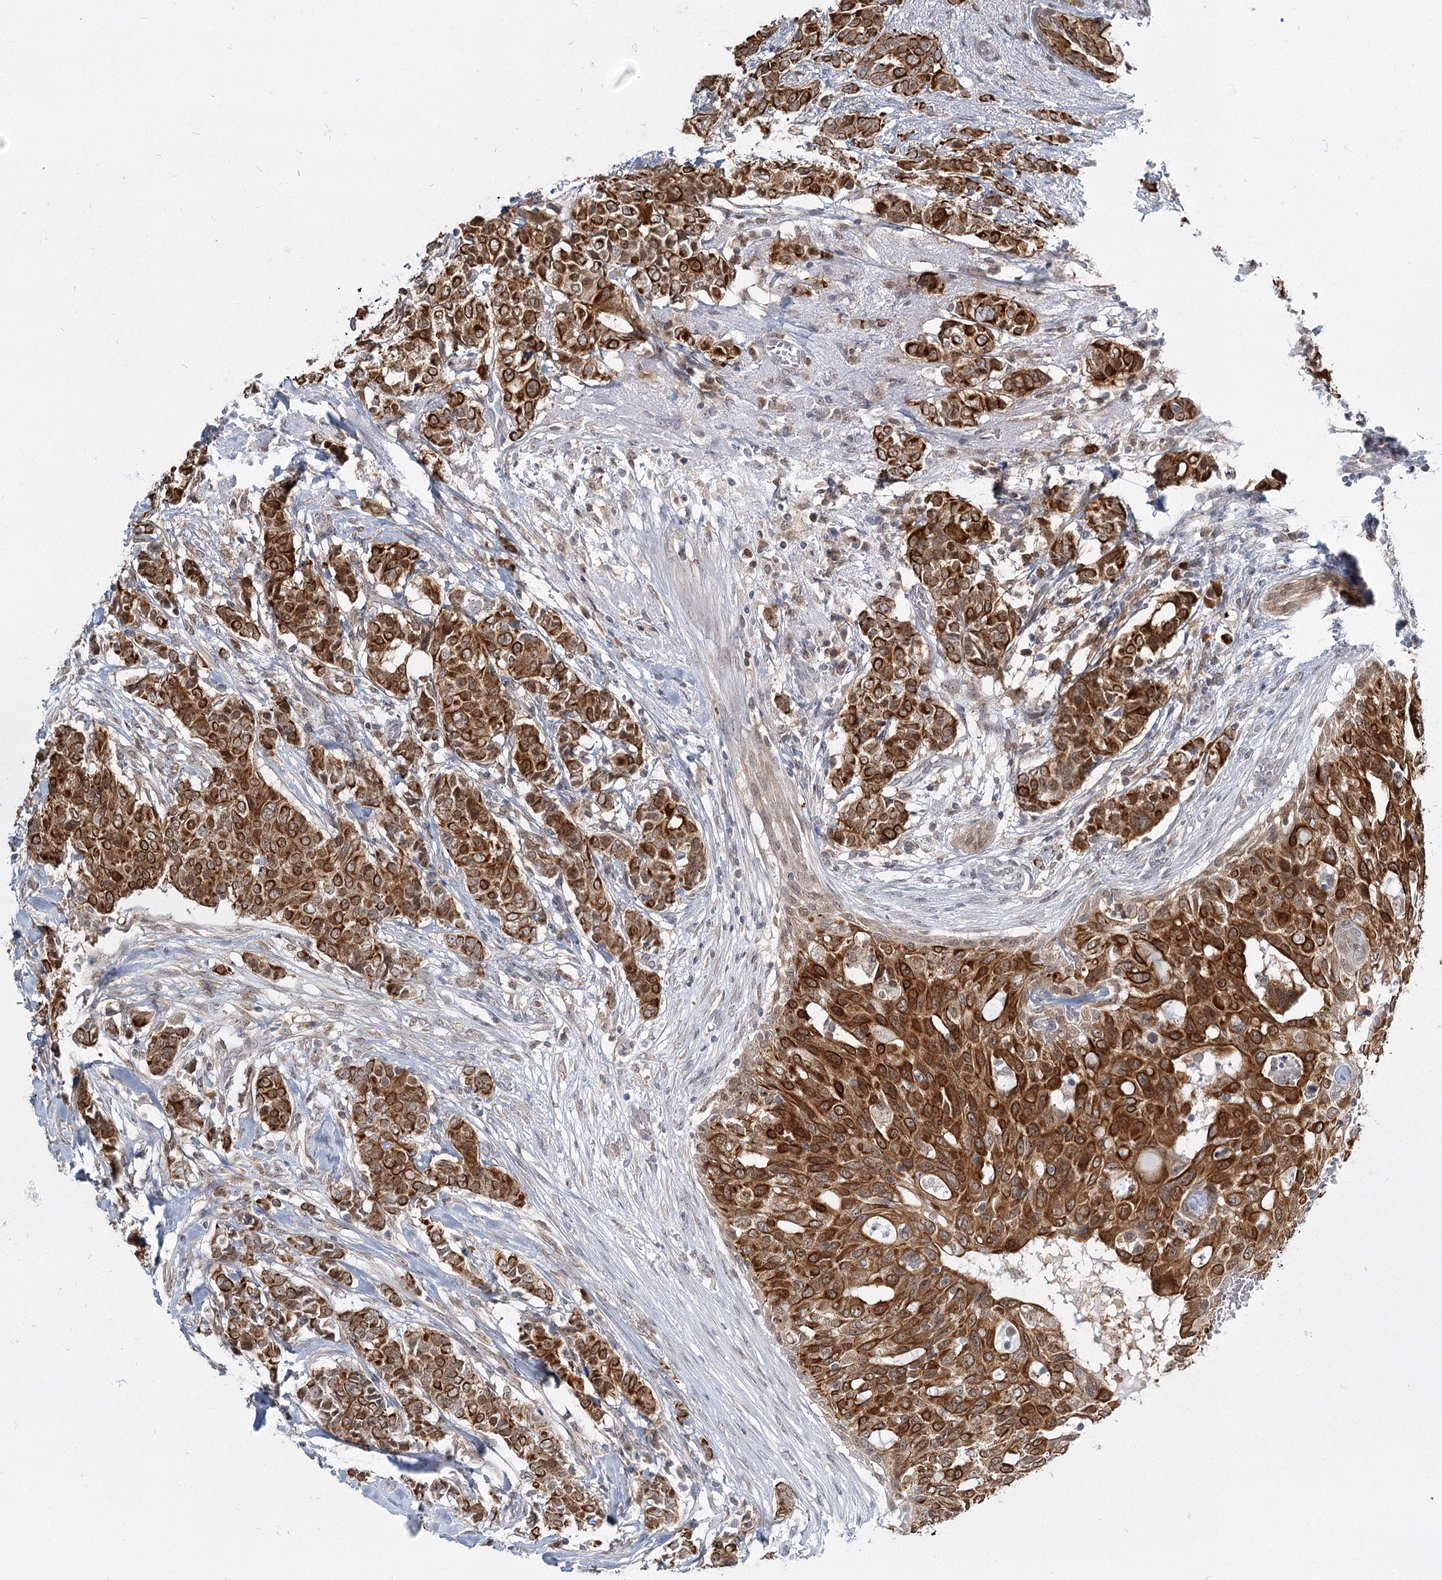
{"staining": {"intensity": "strong", "quantity": ">75%", "location": "cytoplasmic/membranous"}, "tissue": "breast cancer", "cell_type": "Tumor cells", "image_type": "cancer", "snomed": [{"axis": "morphology", "description": "Lobular carcinoma"}, {"axis": "topography", "description": "Breast"}], "caption": "DAB immunohistochemical staining of breast lobular carcinoma displays strong cytoplasmic/membranous protein expression in about >75% of tumor cells.", "gene": "TMEM70", "patient": {"sex": "female", "age": 51}}